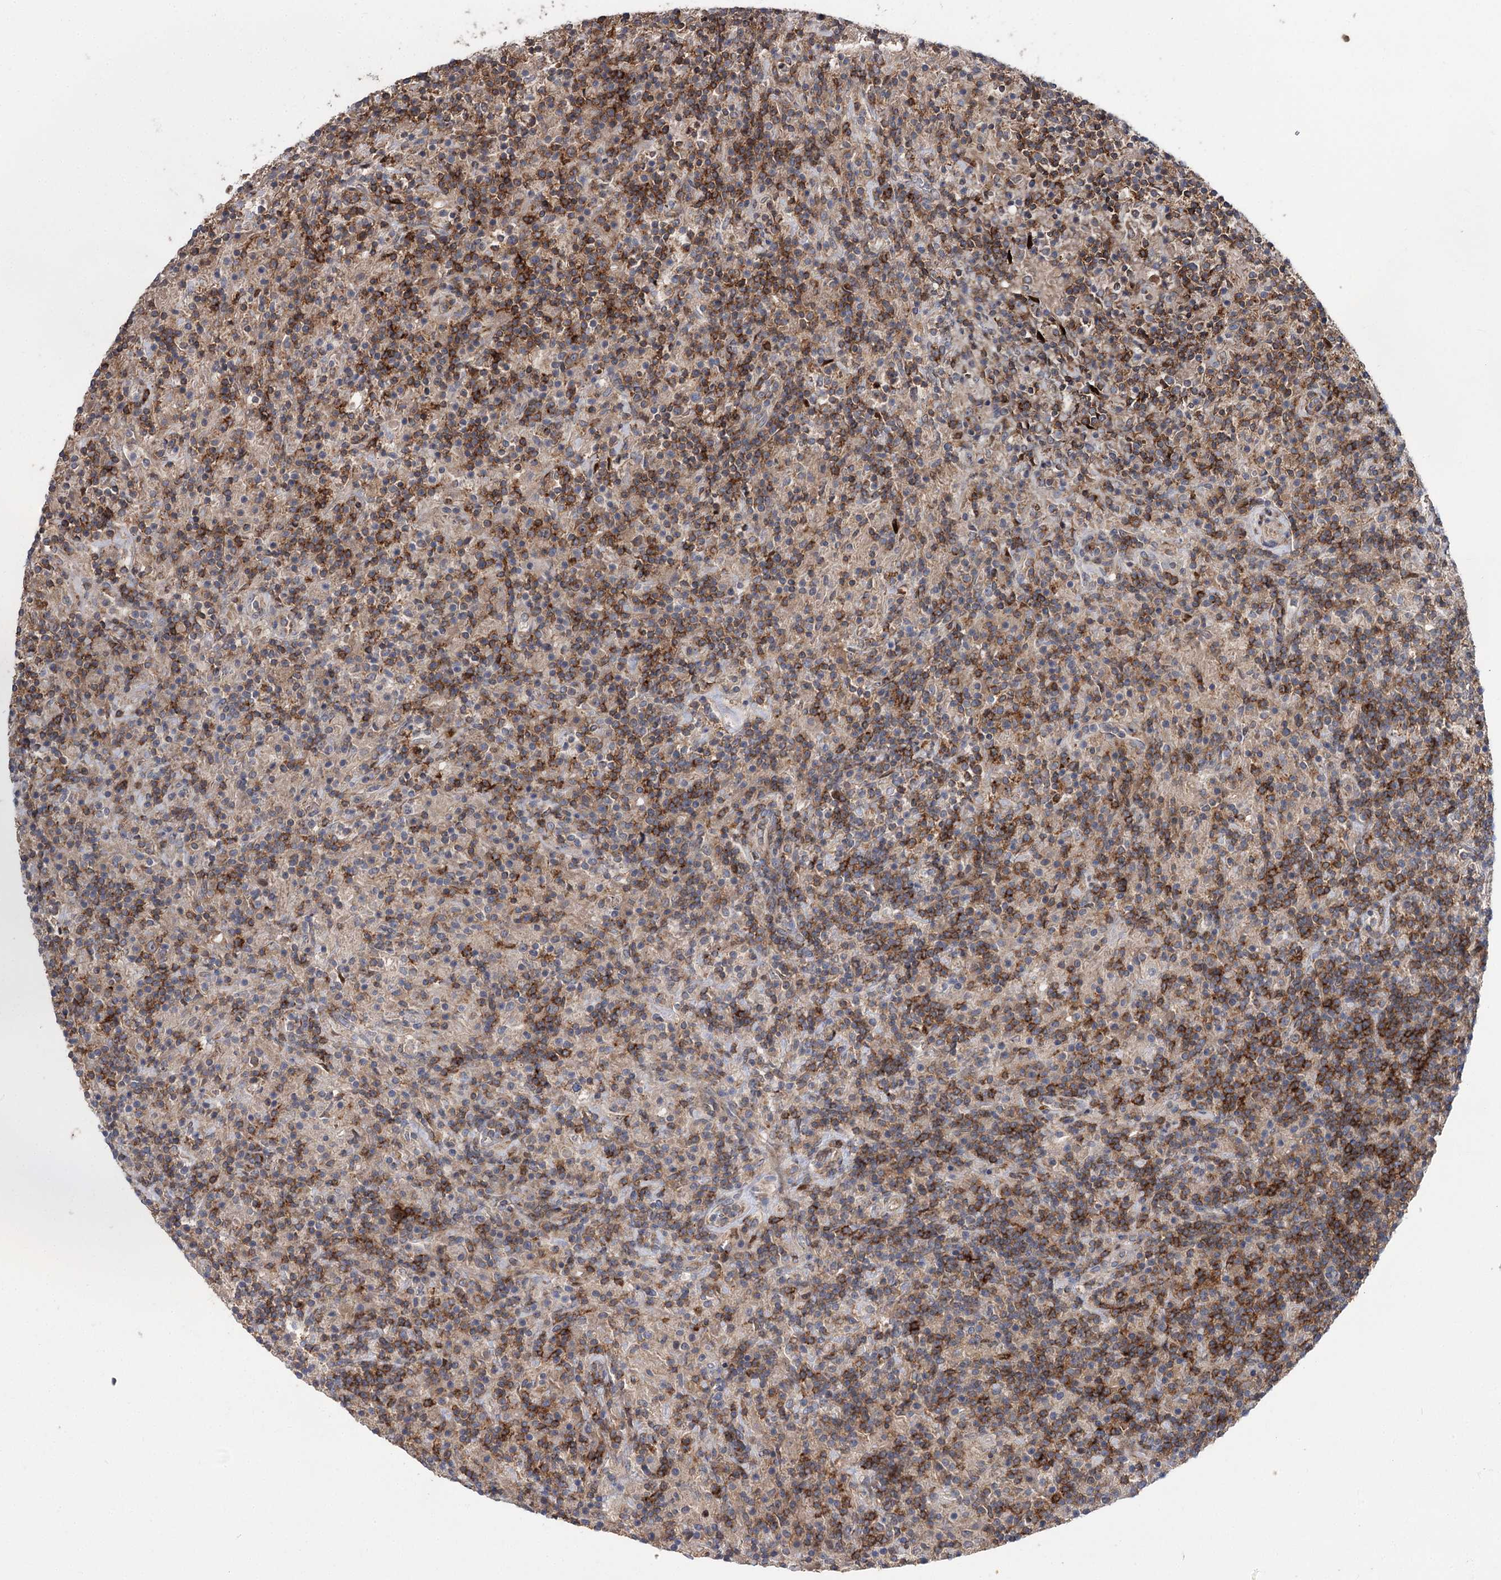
{"staining": {"intensity": "weak", "quantity": "25%-75%", "location": "cytoplasmic/membranous"}, "tissue": "lymphoma", "cell_type": "Tumor cells", "image_type": "cancer", "snomed": [{"axis": "morphology", "description": "Hodgkin's disease, NOS"}, {"axis": "topography", "description": "Lymph node"}], "caption": "Lymphoma tissue demonstrates weak cytoplasmic/membranous staining in approximately 25%-75% of tumor cells, visualized by immunohistochemistry. (DAB = brown stain, brightfield microscopy at high magnification).", "gene": "STX6", "patient": {"sex": "male", "age": 70}}